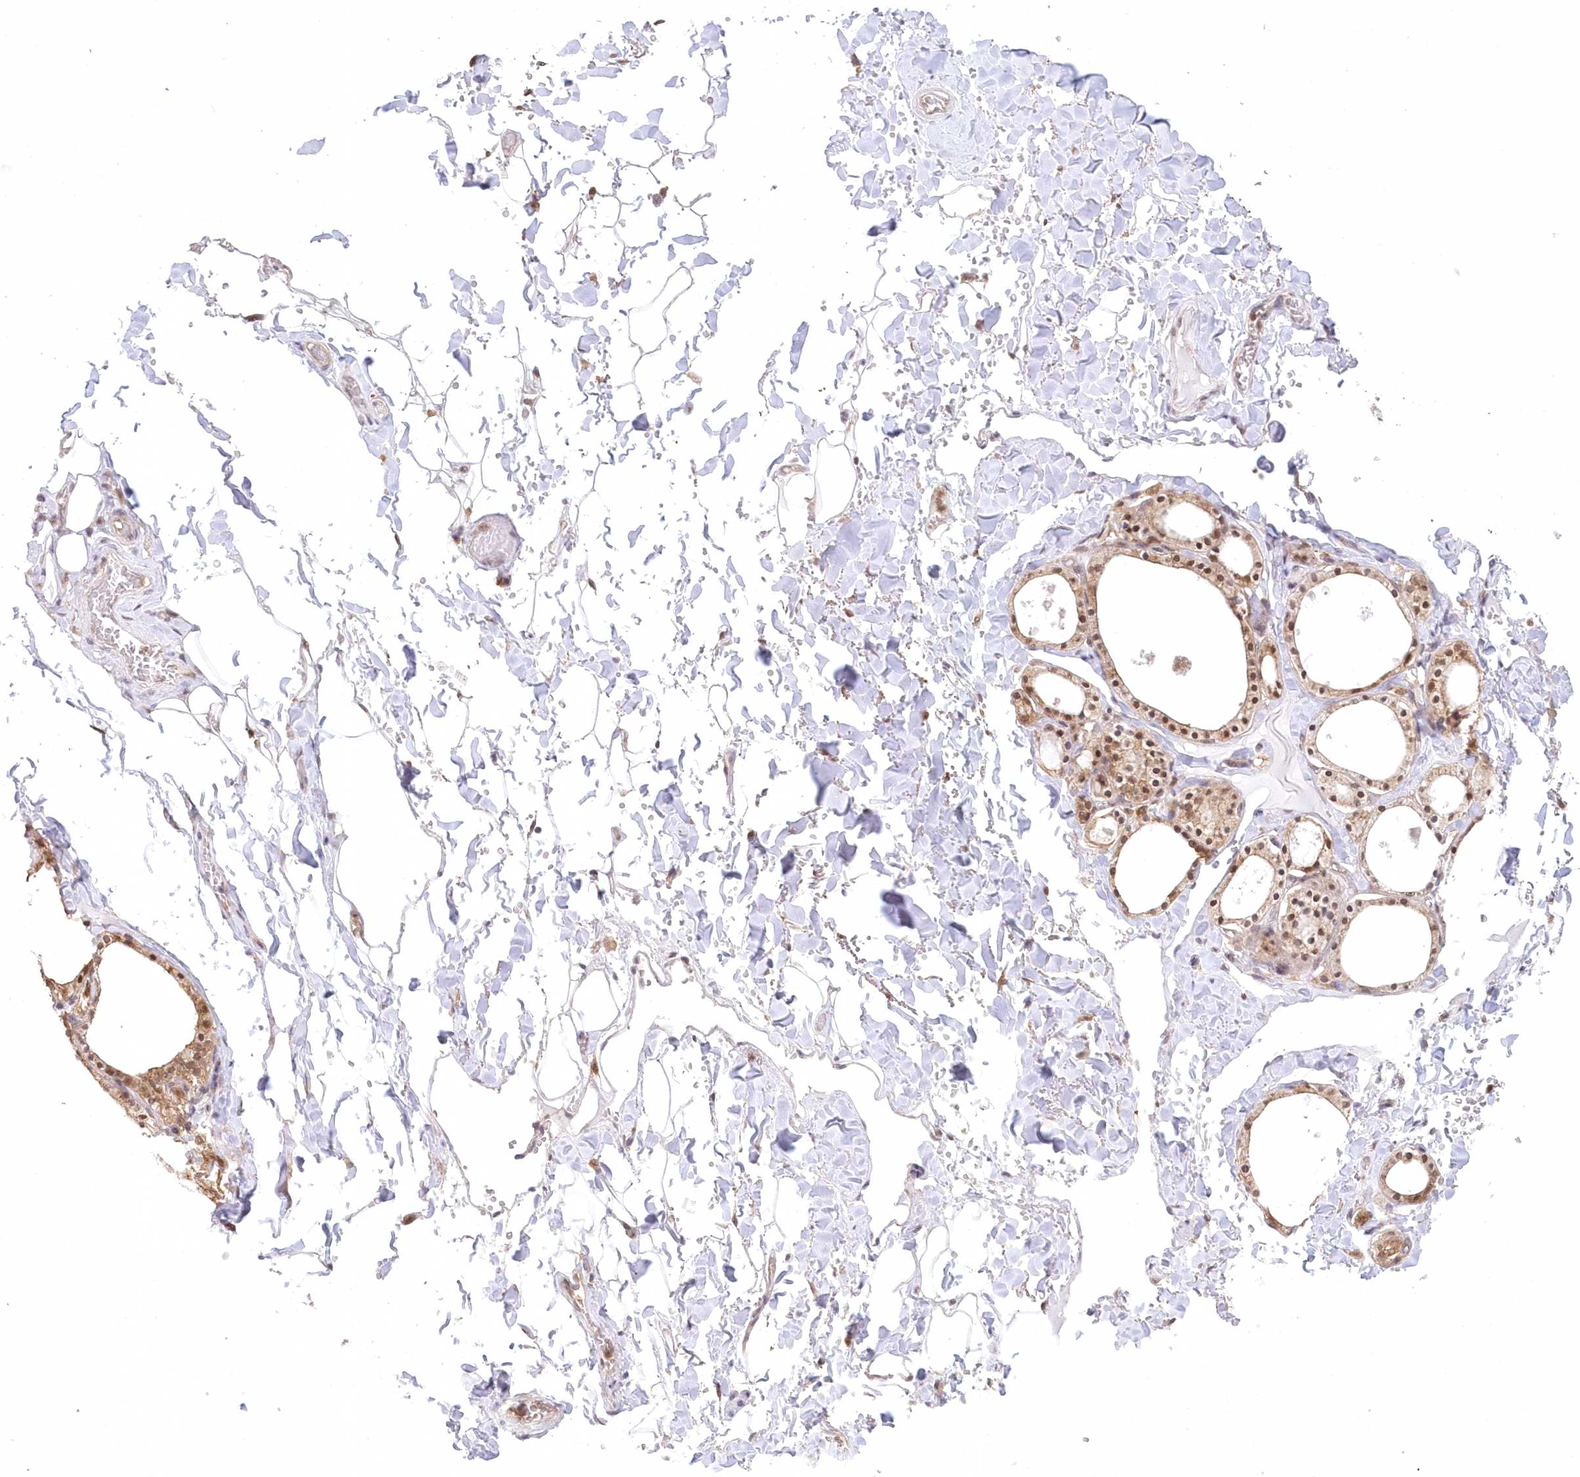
{"staining": {"intensity": "moderate", "quantity": ">75%", "location": "cytoplasmic/membranous,nuclear"}, "tissue": "thyroid gland", "cell_type": "Glandular cells", "image_type": "normal", "snomed": [{"axis": "morphology", "description": "Normal tissue, NOS"}, {"axis": "topography", "description": "Thyroid gland"}], "caption": "DAB (3,3'-diaminobenzidine) immunohistochemical staining of unremarkable thyroid gland reveals moderate cytoplasmic/membranous,nuclear protein staining in about >75% of glandular cells.", "gene": "RNPEP", "patient": {"sex": "male", "age": 56}}